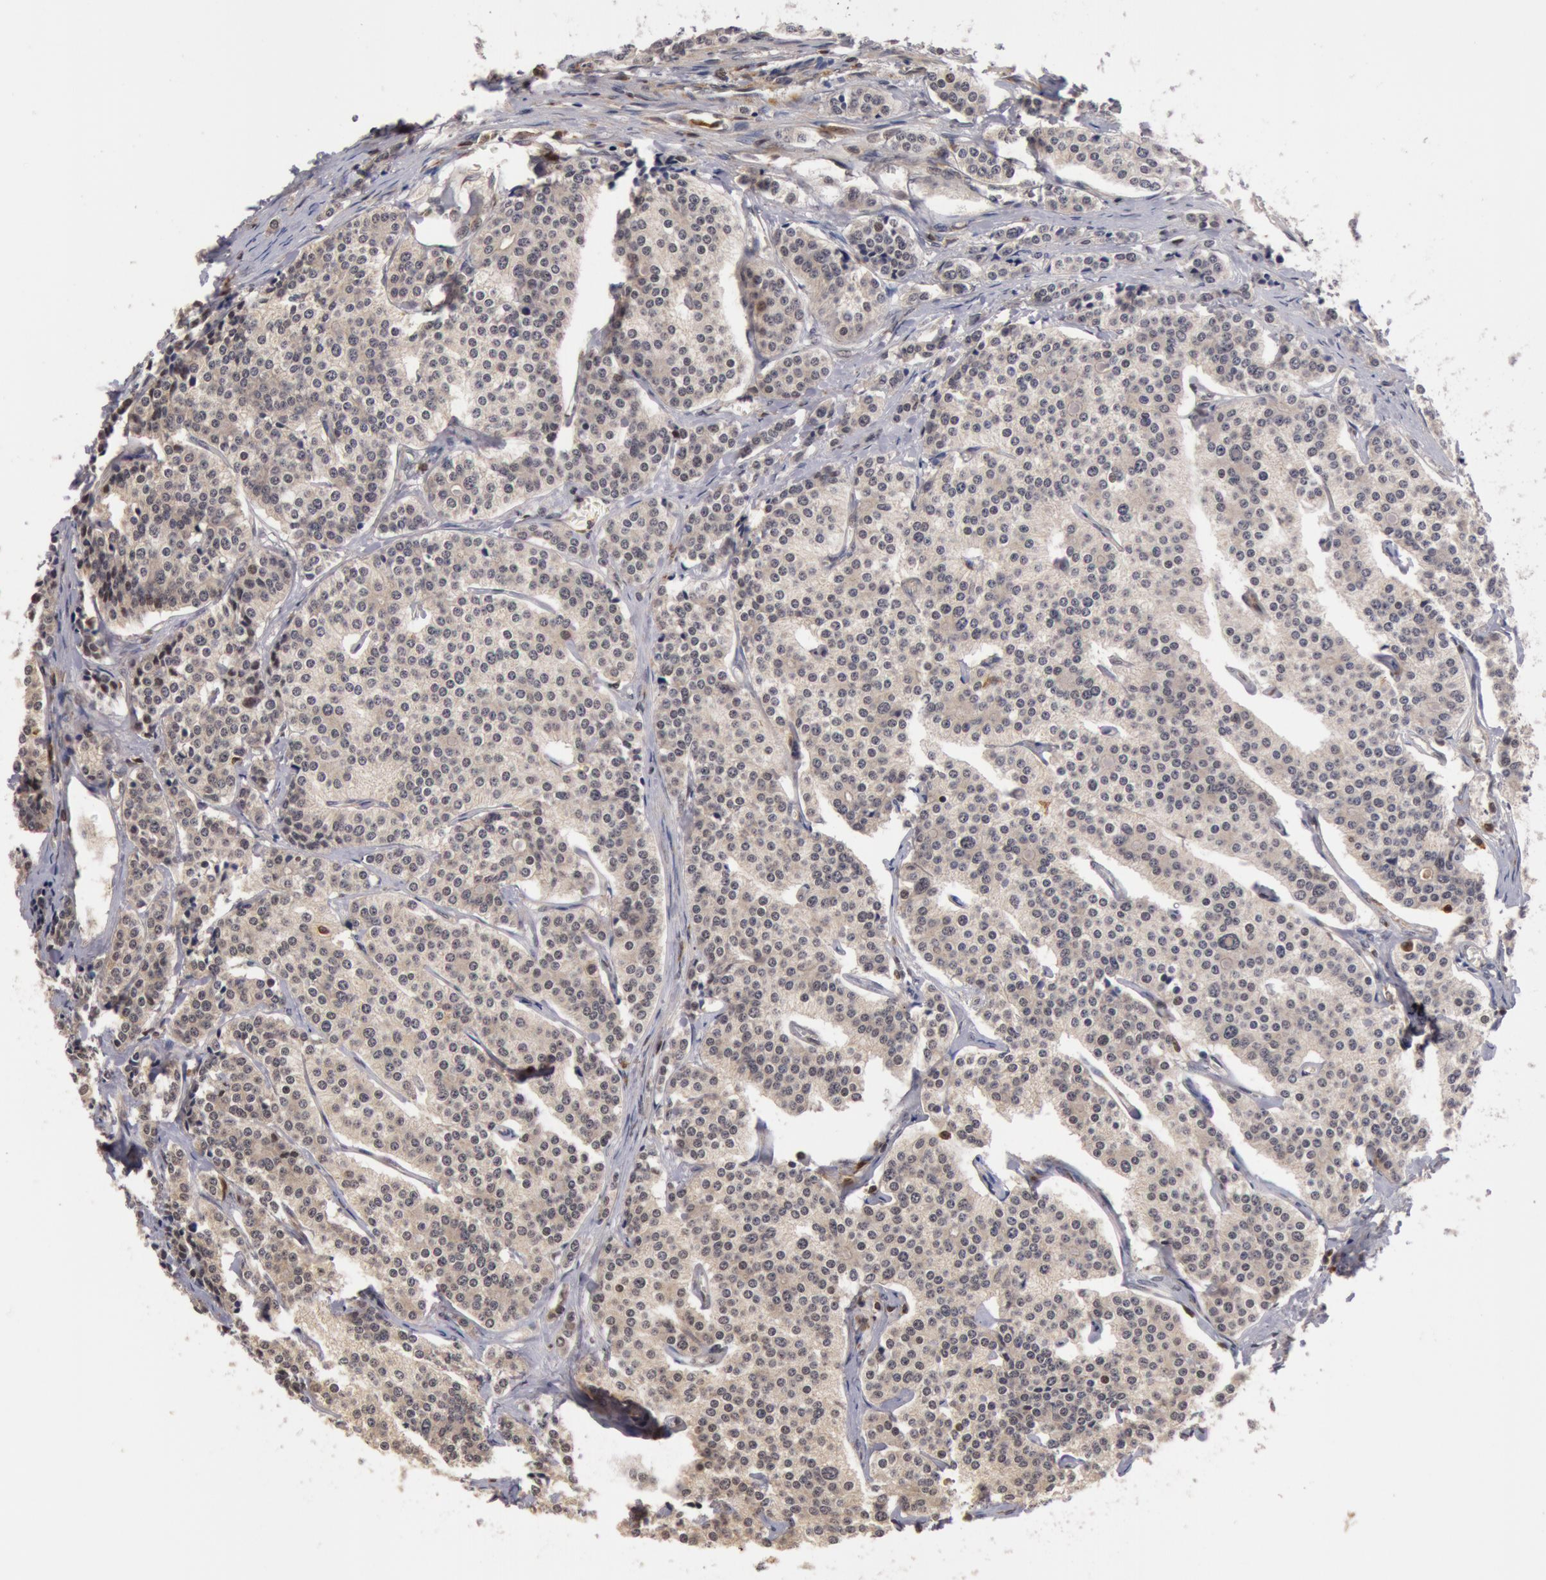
{"staining": {"intensity": "negative", "quantity": "none", "location": "none"}, "tissue": "carcinoid", "cell_type": "Tumor cells", "image_type": "cancer", "snomed": [{"axis": "morphology", "description": "Carcinoid, malignant, NOS"}, {"axis": "topography", "description": "Small intestine"}], "caption": "IHC histopathology image of neoplastic tissue: carcinoid (malignant) stained with DAB reveals no significant protein positivity in tumor cells.", "gene": "ZNF350", "patient": {"sex": "male", "age": 63}}